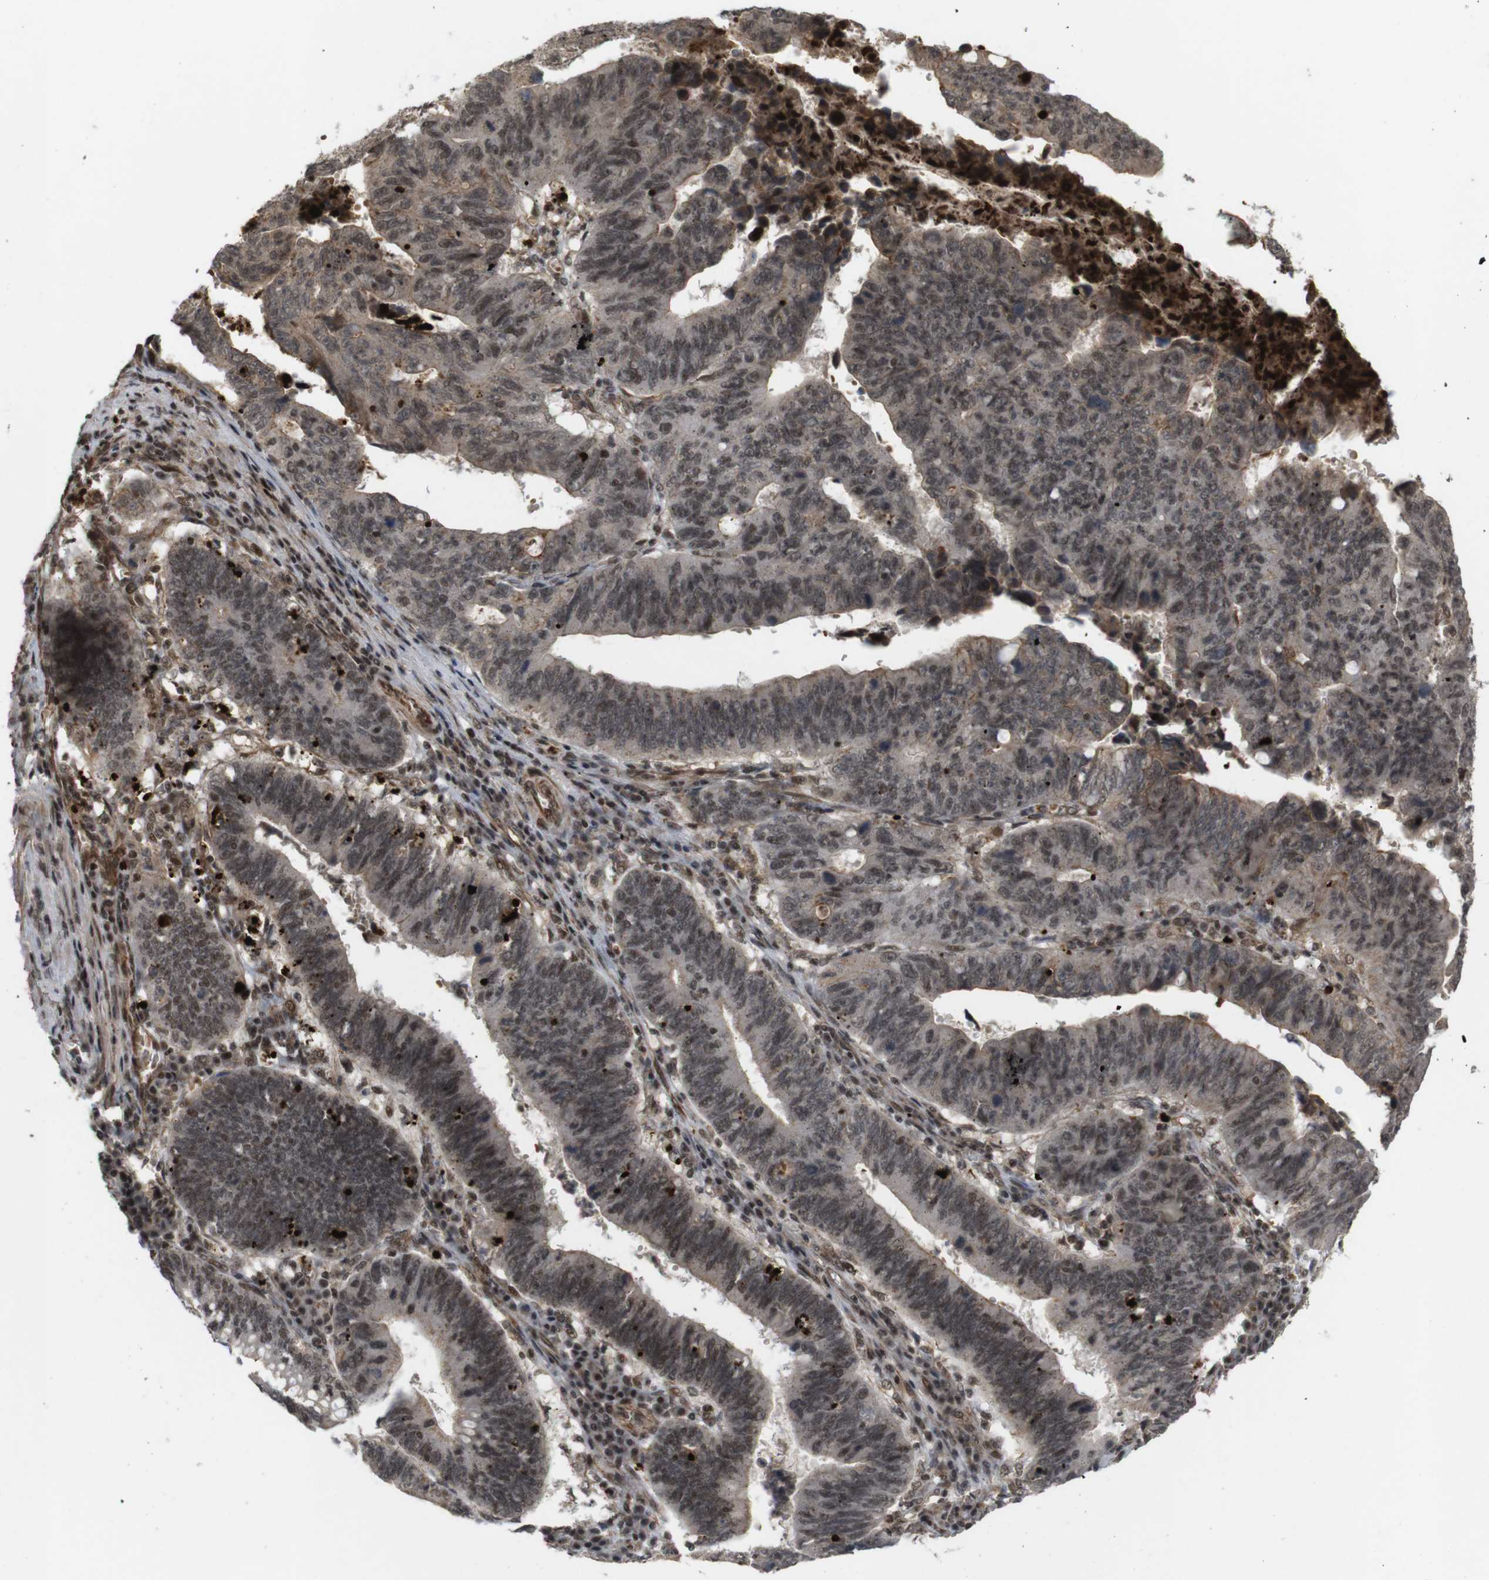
{"staining": {"intensity": "moderate", "quantity": ">75%", "location": "cytoplasmic/membranous,nuclear"}, "tissue": "stomach cancer", "cell_type": "Tumor cells", "image_type": "cancer", "snomed": [{"axis": "morphology", "description": "Adenocarcinoma, NOS"}, {"axis": "topography", "description": "Stomach"}], "caption": "IHC staining of stomach cancer (adenocarcinoma), which reveals medium levels of moderate cytoplasmic/membranous and nuclear positivity in about >75% of tumor cells indicating moderate cytoplasmic/membranous and nuclear protein positivity. The staining was performed using DAB (brown) for protein detection and nuclei were counterstained in hematoxylin (blue).", "gene": "SP2", "patient": {"sex": "male", "age": 59}}